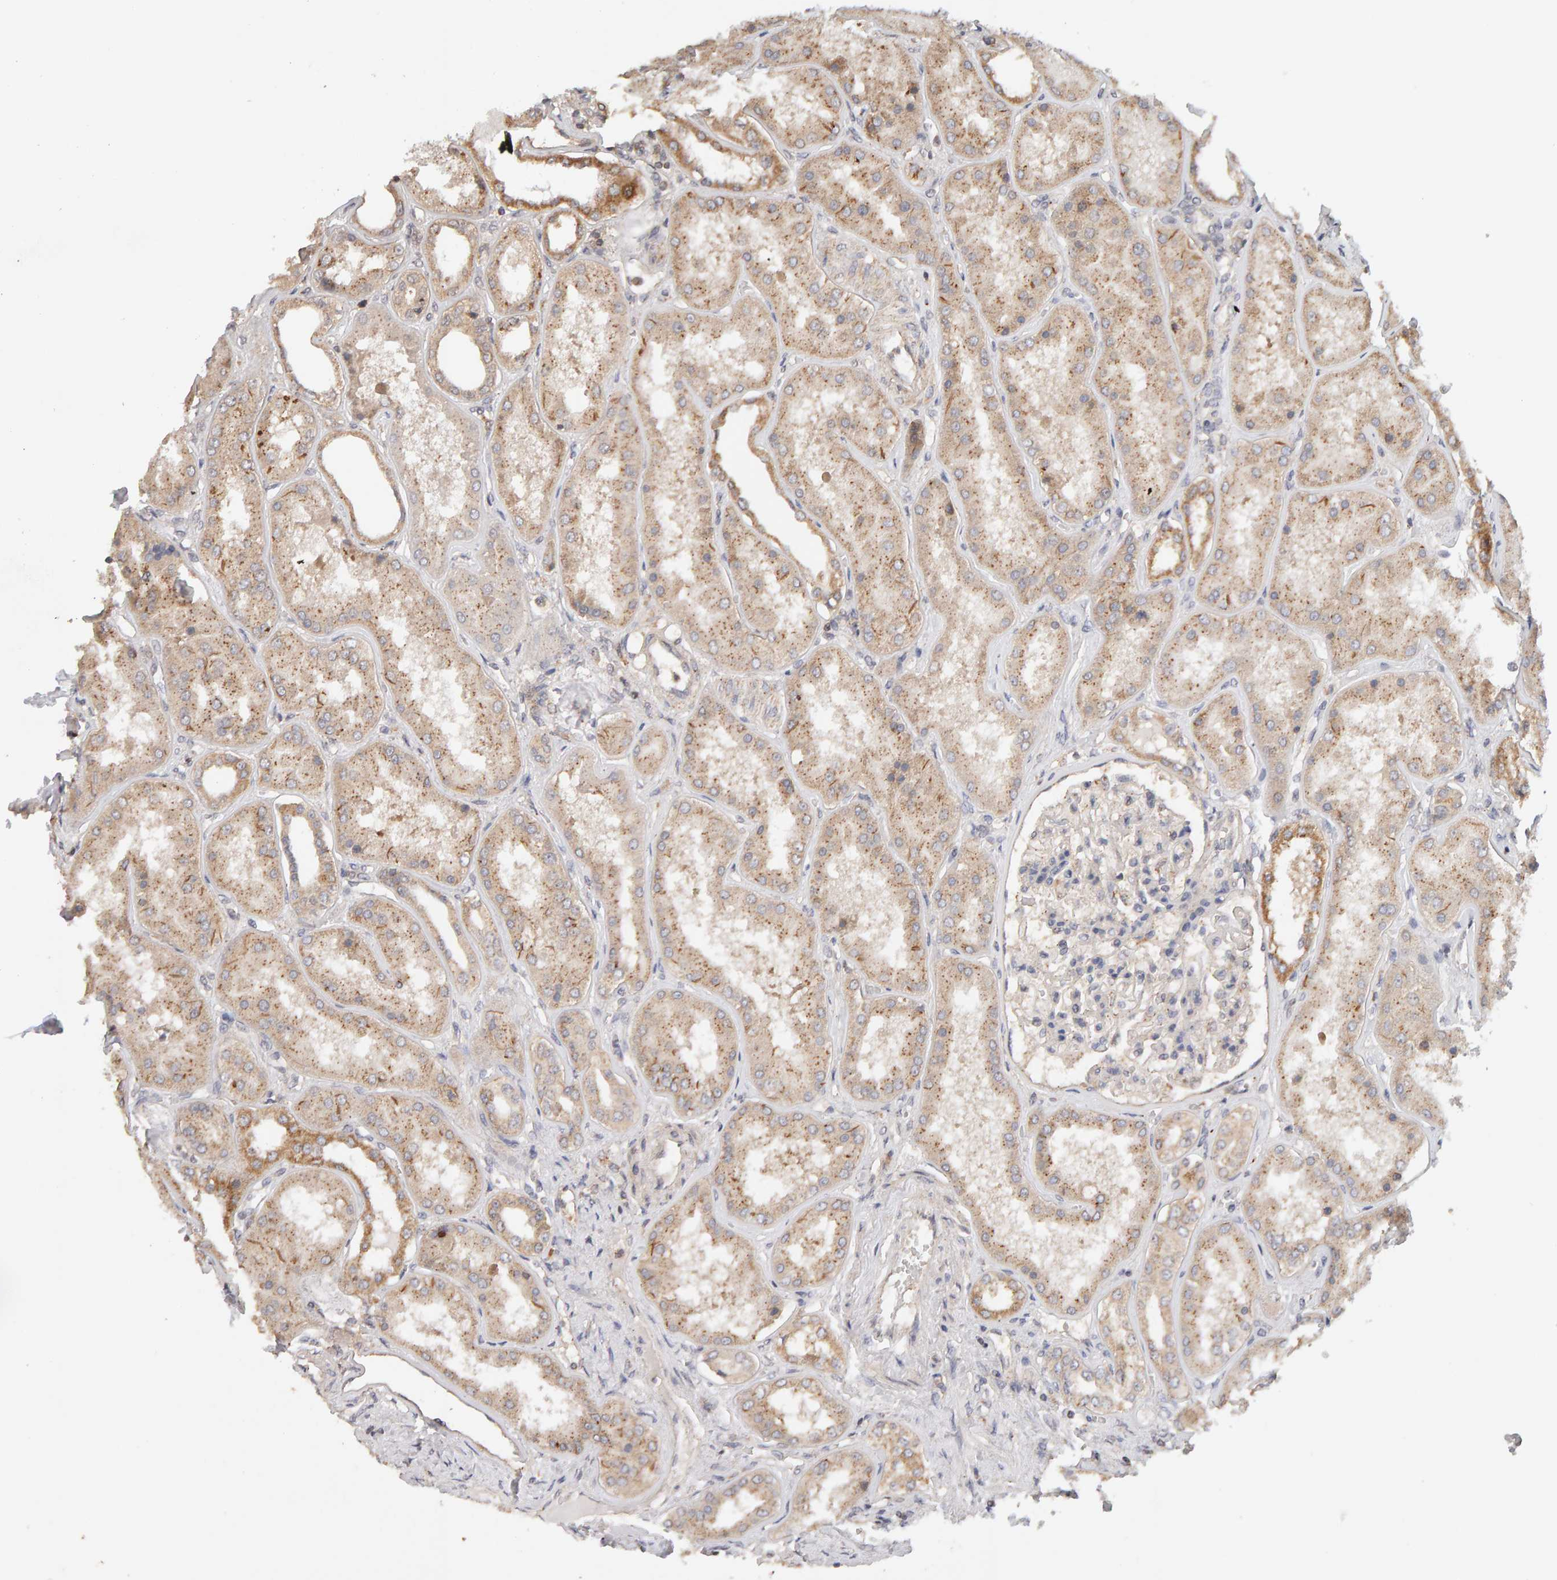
{"staining": {"intensity": "weak", "quantity": ">75%", "location": "cytoplasmic/membranous"}, "tissue": "kidney", "cell_type": "Cells in glomeruli", "image_type": "normal", "snomed": [{"axis": "morphology", "description": "Normal tissue, NOS"}, {"axis": "topography", "description": "Kidney"}], "caption": "Weak cytoplasmic/membranous positivity for a protein is identified in approximately >75% of cells in glomeruli of unremarkable kidney using immunohistochemistry.", "gene": "DNAJC7", "patient": {"sex": "female", "age": 56}}